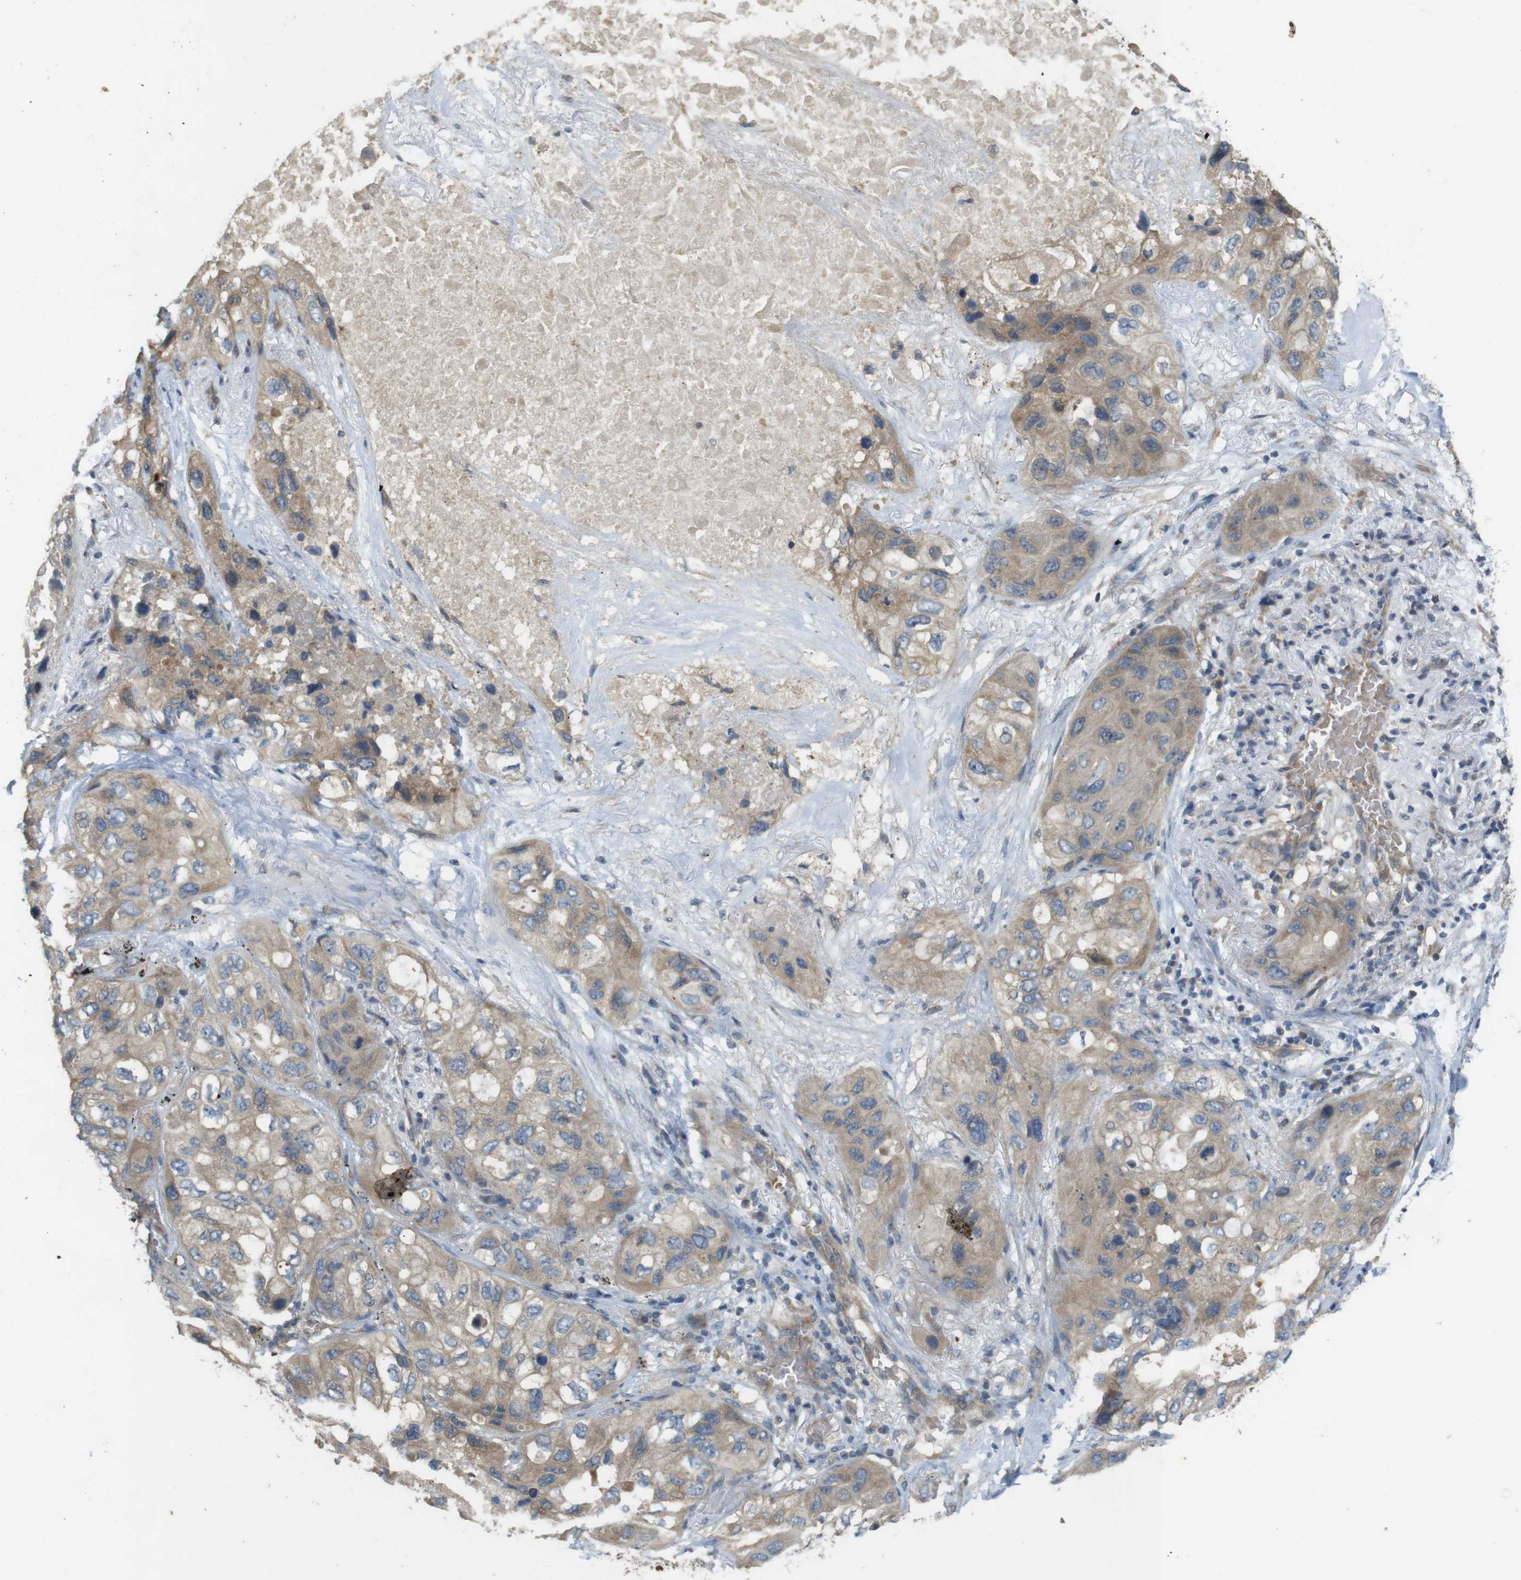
{"staining": {"intensity": "moderate", "quantity": ">75%", "location": "cytoplasmic/membranous"}, "tissue": "lung cancer", "cell_type": "Tumor cells", "image_type": "cancer", "snomed": [{"axis": "morphology", "description": "Squamous cell carcinoma, NOS"}, {"axis": "topography", "description": "Lung"}], "caption": "Immunohistochemical staining of human lung squamous cell carcinoma demonstrates moderate cytoplasmic/membranous protein staining in approximately >75% of tumor cells.", "gene": "CLTC", "patient": {"sex": "female", "age": 73}}